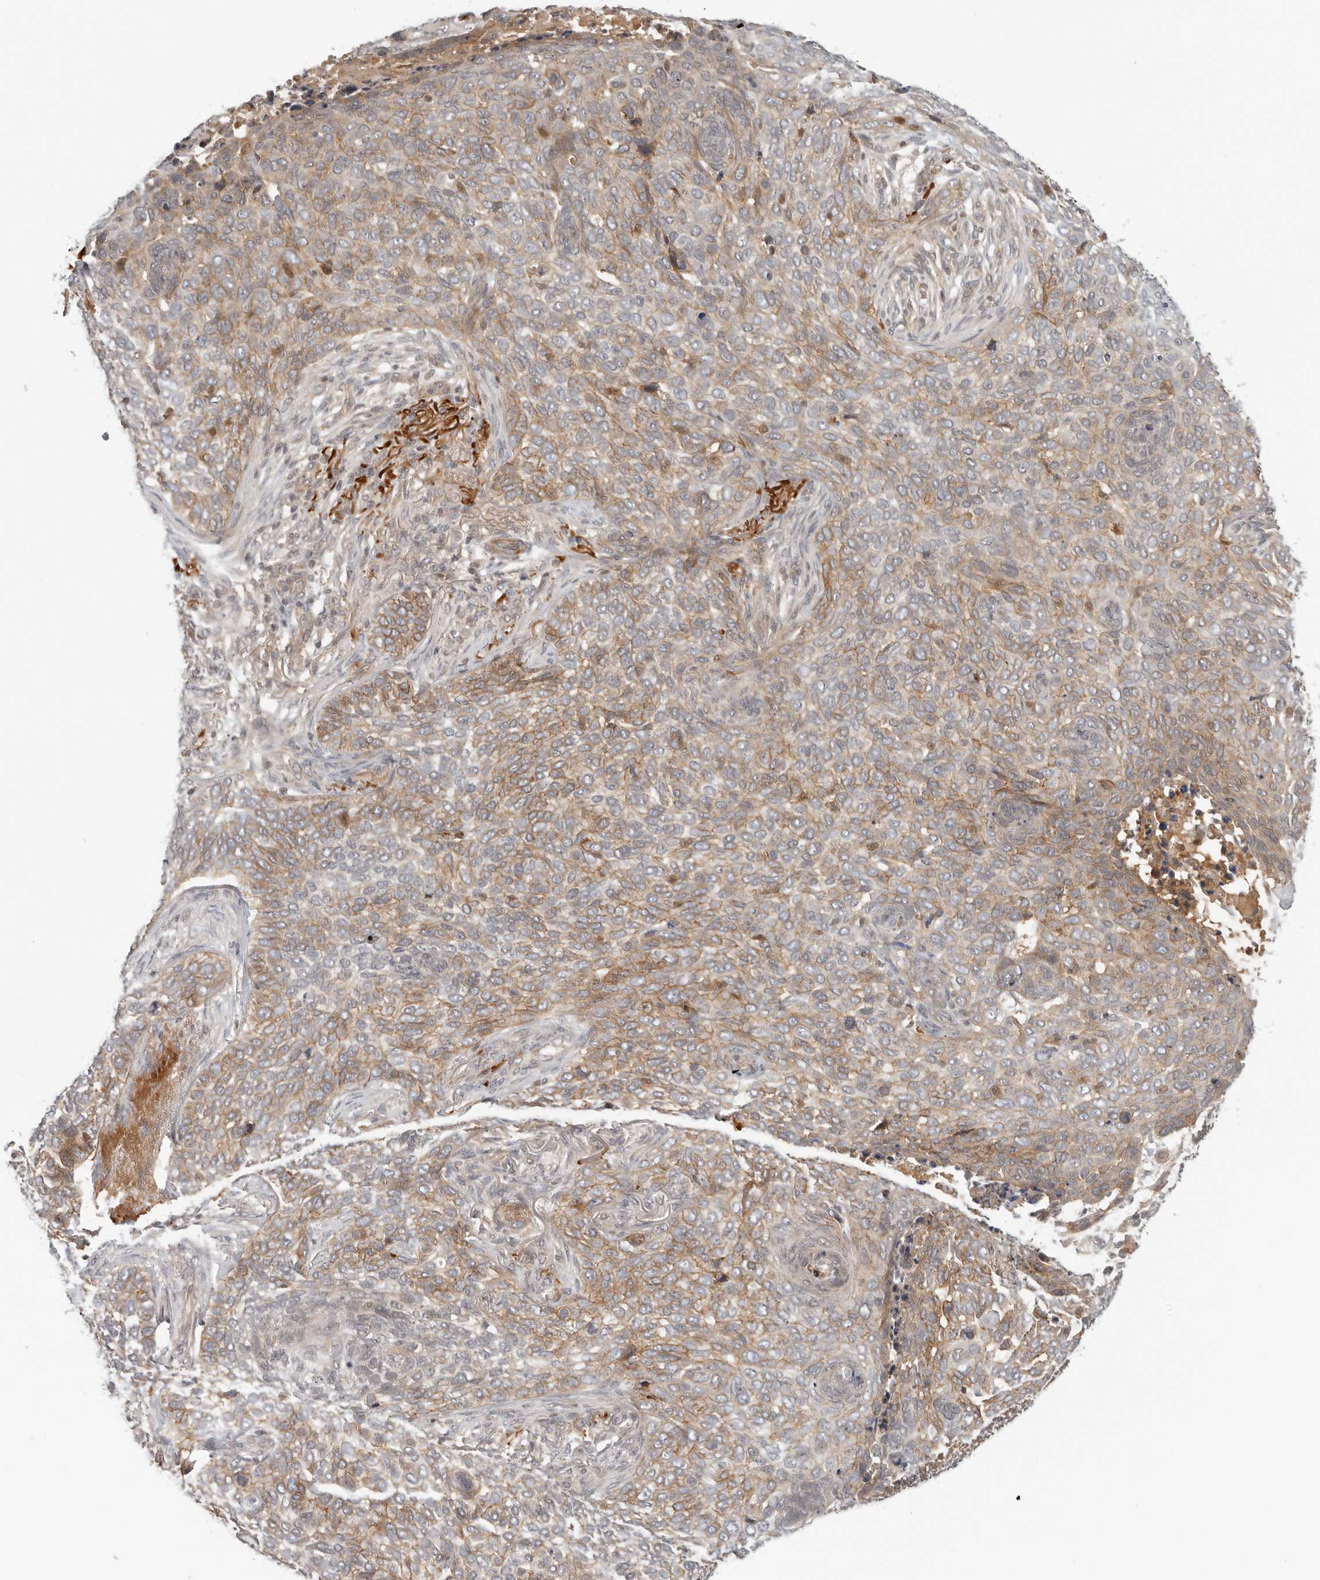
{"staining": {"intensity": "moderate", "quantity": ">75%", "location": "cytoplasmic/membranous"}, "tissue": "skin cancer", "cell_type": "Tumor cells", "image_type": "cancer", "snomed": [{"axis": "morphology", "description": "Basal cell carcinoma"}, {"axis": "topography", "description": "Skin"}], "caption": "A brown stain shows moderate cytoplasmic/membranous staining of a protein in human skin cancer tumor cells.", "gene": "SUGCT", "patient": {"sex": "female", "age": 64}}